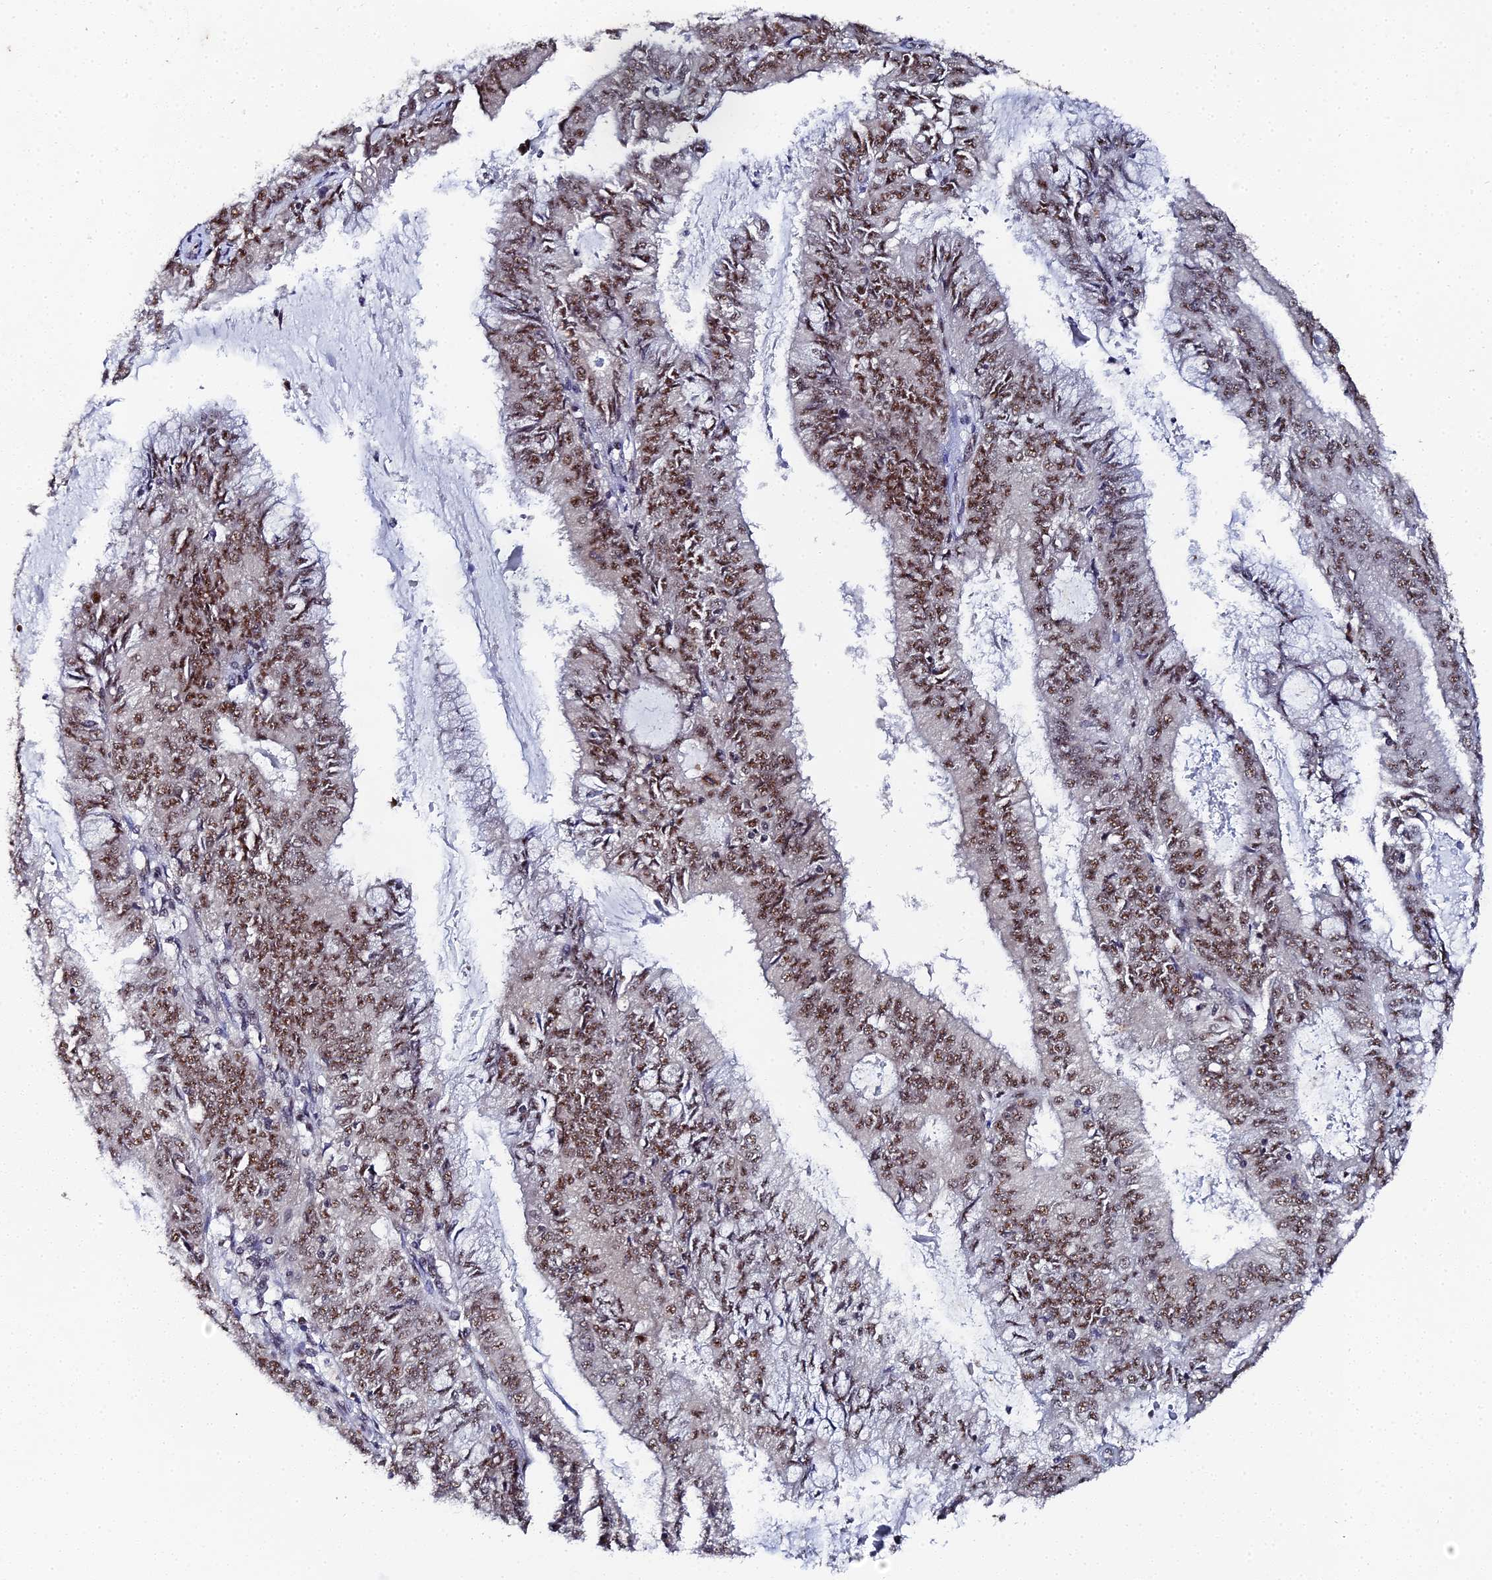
{"staining": {"intensity": "moderate", "quantity": ">75%", "location": "nuclear"}, "tissue": "endometrial cancer", "cell_type": "Tumor cells", "image_type": "cancer", "snomed": [{"axis": "morphology", "description": "Adenocarcinoma, NOS"}, {"axis": "topography", "description": "Endometrium"}], "caption": "This histopathology image exhibits IHC staining of human adenocarcinoma (endometrial), with medium moderate nuclear expression in approximately >75% of tumor cells.", "gene": "MAGOHB", "patient": {"sex": "female", "age": 57}}